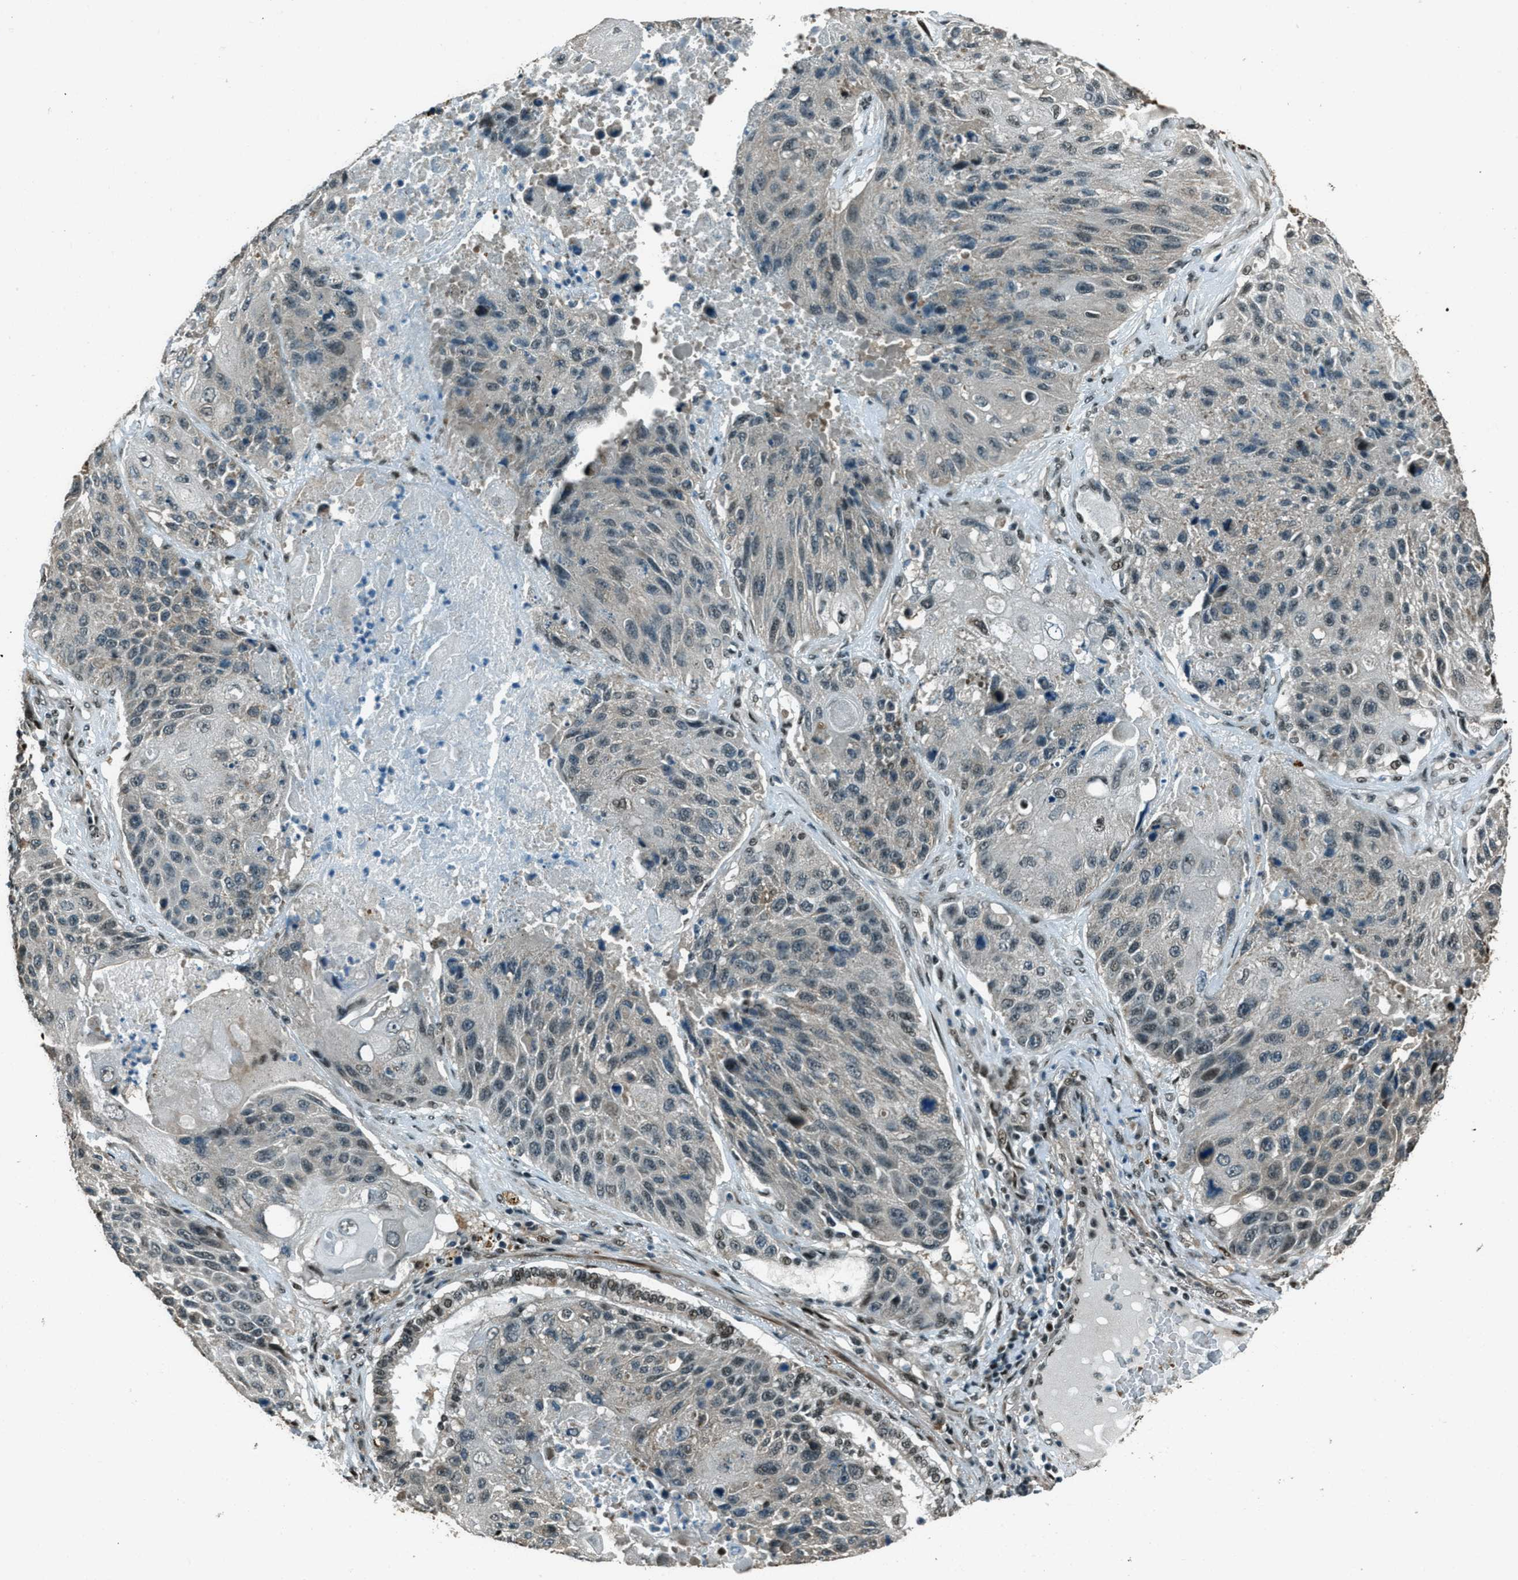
{"staining": {"intensity": "weak", "quantity": "<25%", "location": "nuclear"}, "tissue": "lung cancer", "cell_type": "Tumor cells", "image_type": "cancer", "snomed": [{"axis": "morphology", "description": "Squamous cell carcinoma, NOS"}, {"axis": "topography", "description": "Lung"}], "caption": "Tumor cells show no significant positivity in lung cancer (squamous cell carcinoma).", "gene": "TARDBP", "patient": {"sex": "male", "age": 61}}